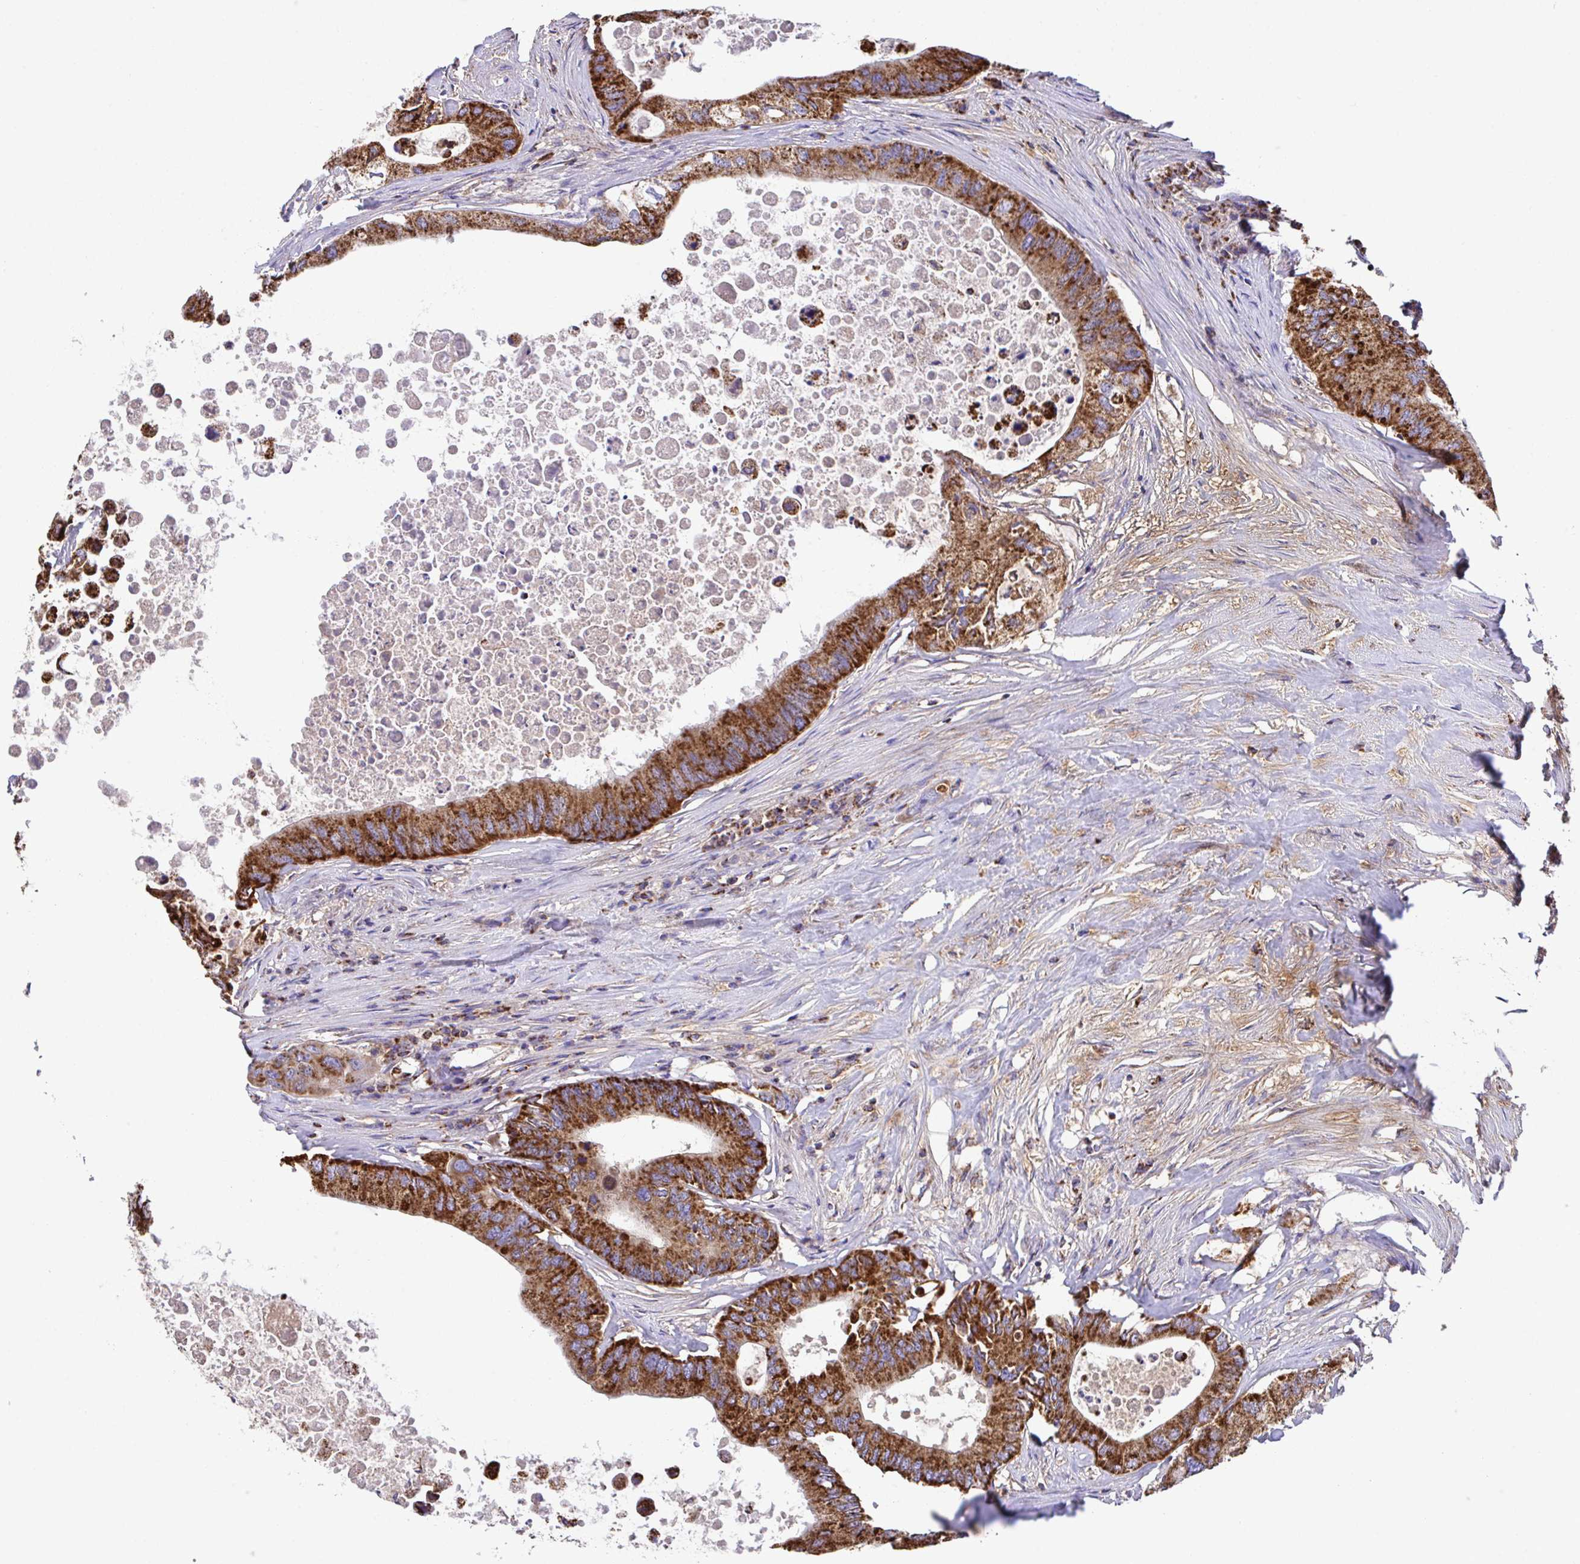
{"staining": {"intensity": "strong", "quantity": ">75%", "location": "cytoplasmic/membranous"}, "tissue": "colorectal cancer", "cell_type": "Tumor cells", "image_type": "cancer", "snomed": [{"axis": "morphology", "description": "Adenocarcinoma, NOS"}, {"axis": "topography", "description": "Colon"}], "caption": "Tumor cells display strong cytoplasmic/membranous staining in approximately >75% of cells in colorectal cancer.", "gene": "PCMTD2", "patient": {"sex": "male", "age": 71}}